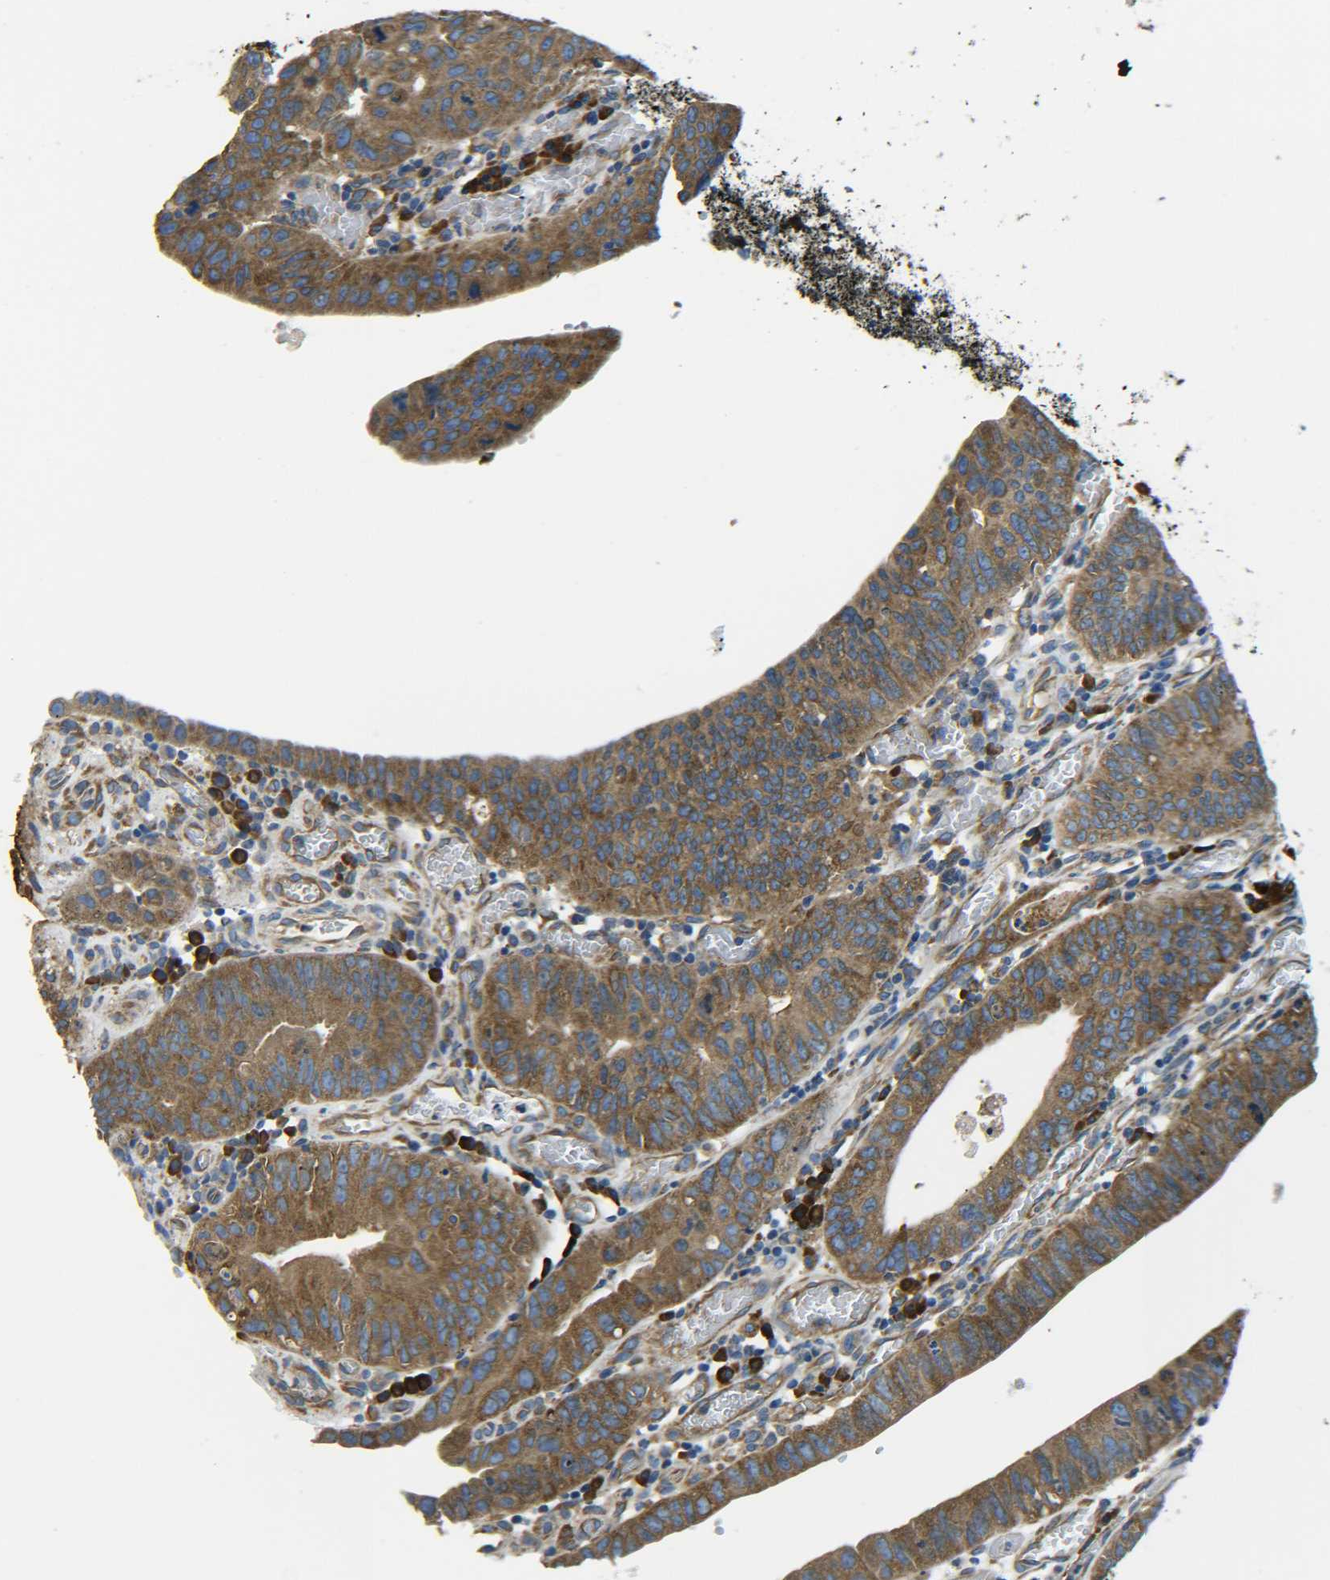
{"staining": {"intensity": "strong", "quantity": ">75%", "location": "cytoplasmic/membranous"}, "tissue": "stomach cancer", "cell_type": "Tumor cells", "image_type": "cancer", "snomed": [{"axis": "morphology", "description": "Adenocarcinoma, NOS"}, {"axis": "topography", "description": "Stomach"}], "caption": "Immunohistochemical staining of stomach cancer (adenocarcinoma) exhibits high levels of strong cytoplasmic/membranous protein staining in about >75% of tumor cells. The staining was performed using DAB, with brown indicating positive protein expression. Nuclei are stained blue with hematoxylin.", "gene": "PREB", "patient": {"sex": "male", "age": 59}}